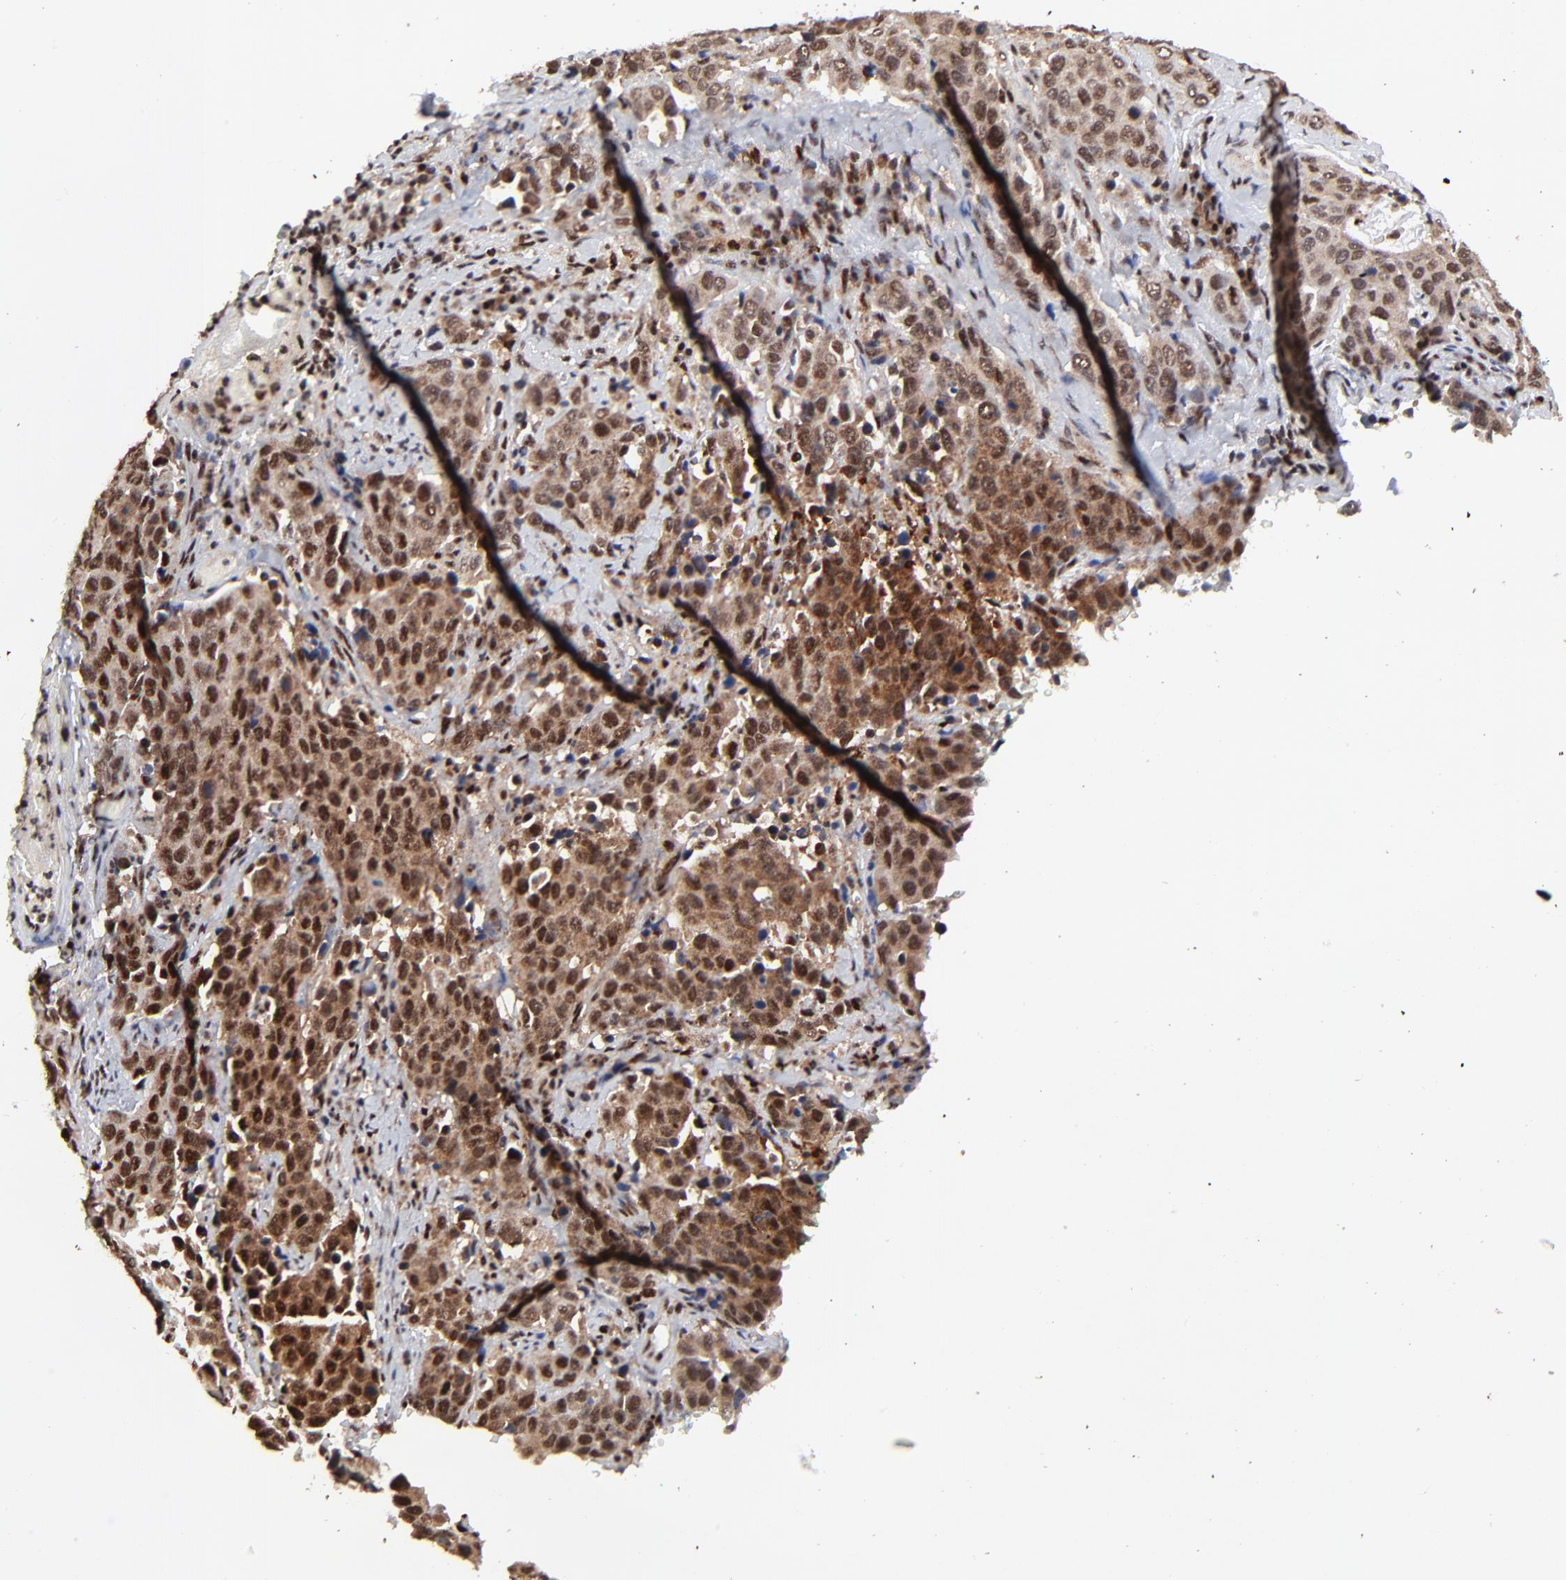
{"staining": {"intensity": "strong", "quantity": ">75%", "location": "cytoplasmic/membranous,nuclear"}, "tissue": "cervical cancer", "cell_type": "Tumor cells", "image_type": "cancer", "snomed": [{"axis": "morphology", "description": "Squamous cell carcinoma, NOS"}, {"axis": "topography", "description": "Cervix"}], "caption": "Cervical cancer tissue exhibits strong cytoplasmic/membranous and nuclear staining in approximately >75% of tumor cells", "gene": "RBM22", "patient": {"sex": "female", "age": 54}}